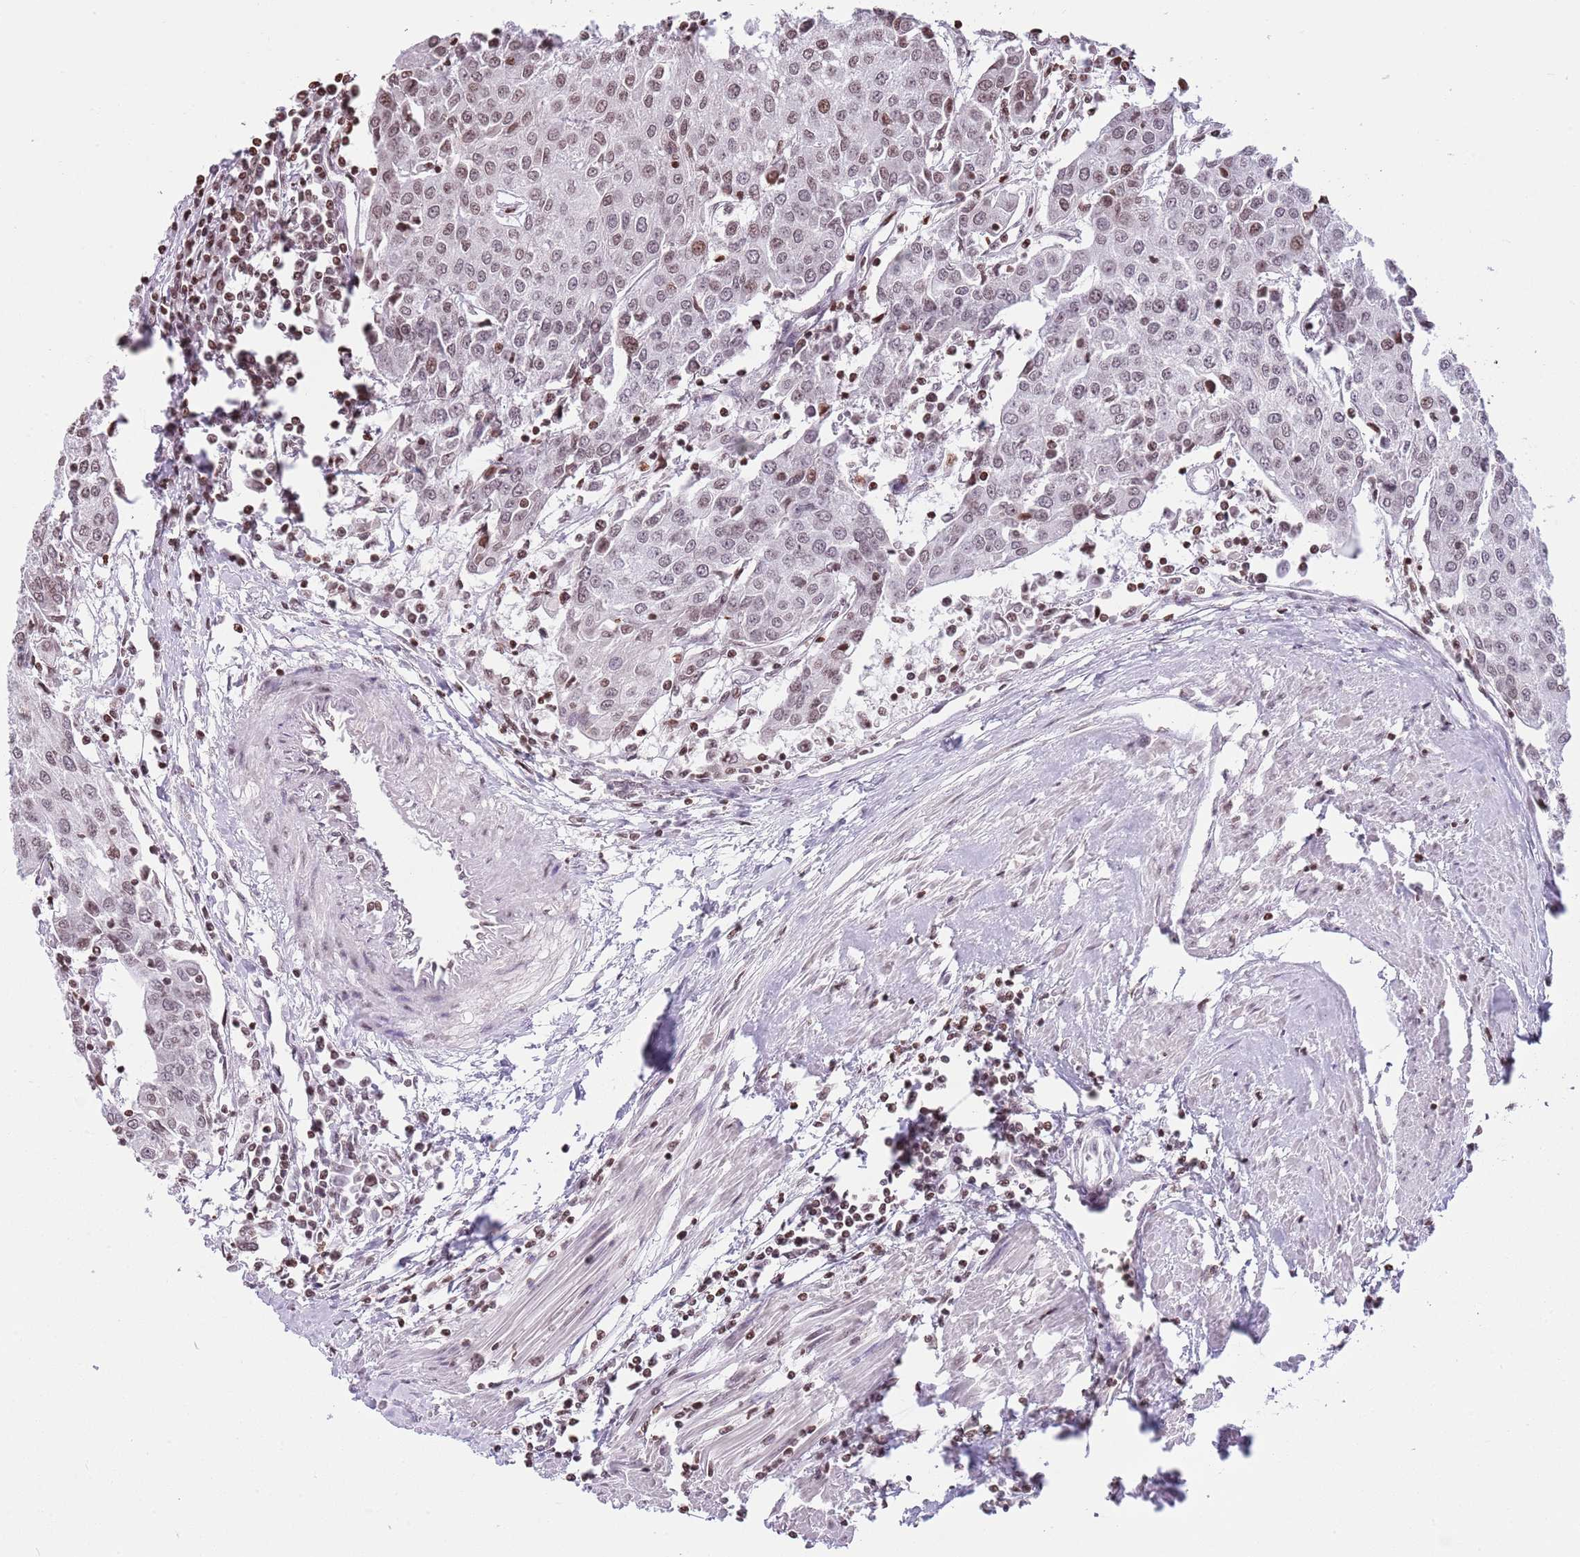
{"staining": {"intensity": "moderate", "quantity": "<25%", "location": "nuclear"}, "tissue": "urothelial cancer", "cell_type": "Tumor cells", "image_type": "cancer", "snomed": [{"axis": "morphology", "description": "Urothelial carcinoma, High grade"}, {"axis": "topography", "description": "Urinary bladder"}], "caption": "Immunohistochemistry (IHC) staining of urothelial cancer, which demonstrates low levels of moderate nuclear expression in approximately <25% of tumor cells indicating moderate nuclear protein staining. The staining was performed using DAB (3,3'-diaminobenzidine) (brown) for protein detection and nuclei were counterstained in hematoxylin (blue).", "gene": "KPNA3", "patient": {"sex": "female", "age": 85}}